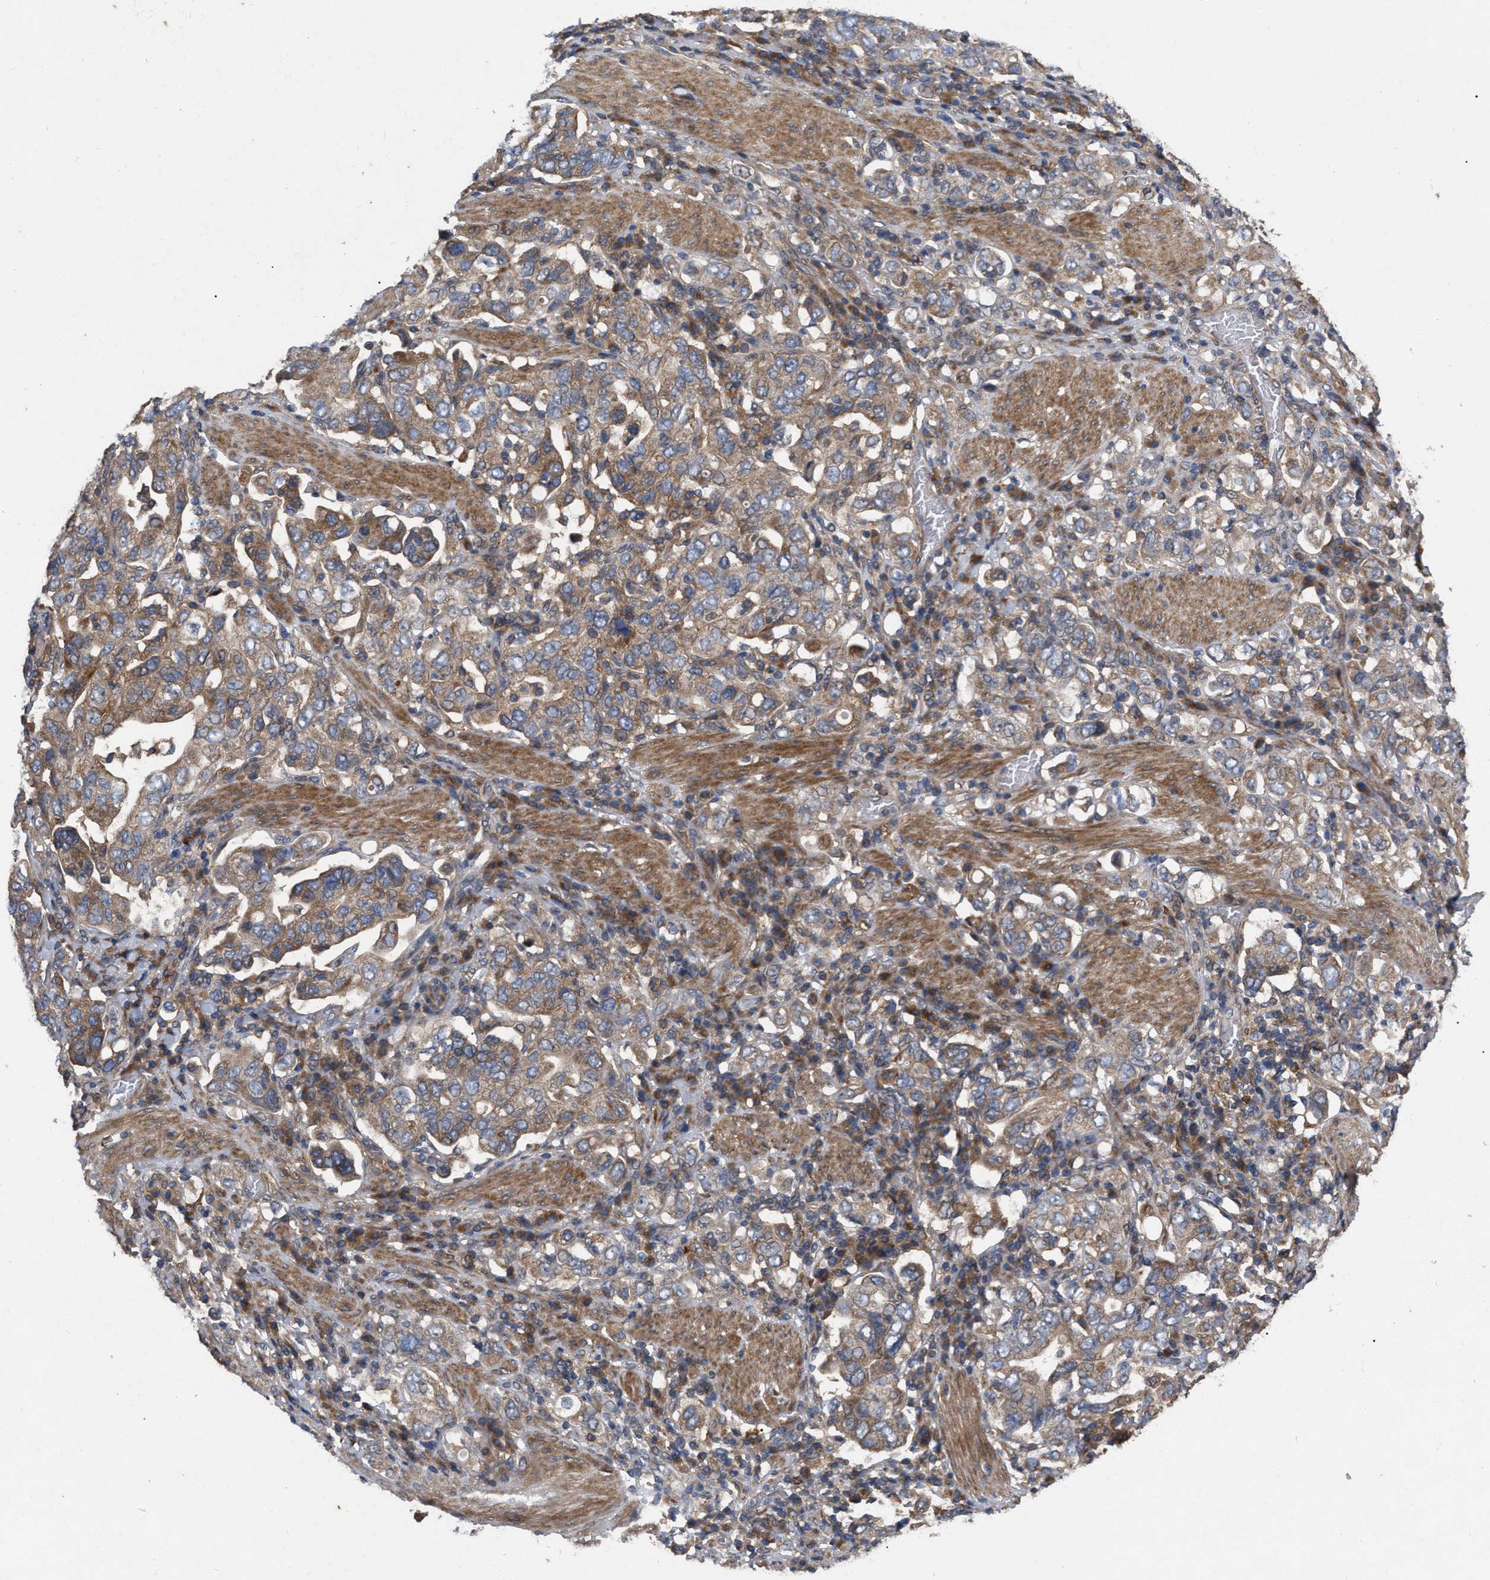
{"staining": {"intensity": "moderate", "quantity": ">75%", "location": "cytoplasmic/membranous"}, "tissue": "stomach cancer", "cell_type": "Tumor cells", "image_type": "cancer", "snomed": [{"axis": "morphology", "description": "Adenocarcinoma, NOS"}, {"axis": "topography", "description": "Stomach, upper"}], "caption": "The histopathology image reveals immunohistochemical staining of stomach adenocarcinoma. There is moderate cytoplasmic/membranous expression is present in about >75% of tumor cells.", "gene": "CDKN2C", "patient": {"sex": "male", "age": 62}}